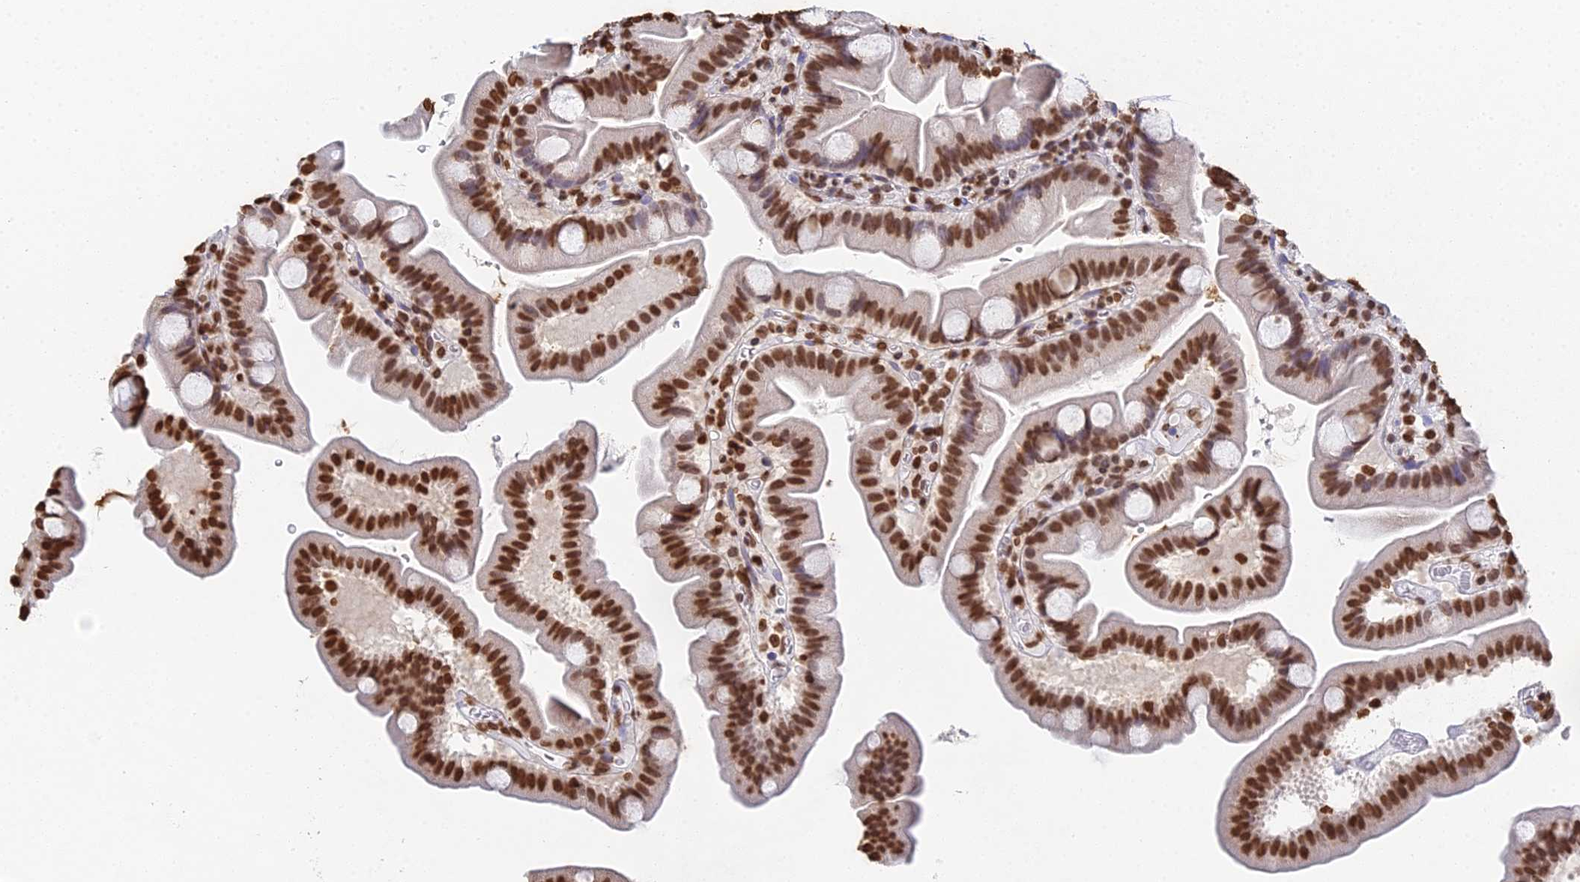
{"staining": {"intensity": "strong", "quantity": ">75%", "location": "nuclear"}, "tissue": "small intestine", "cell_type": "Glandular cells", "image_type": "normal", "snomed": [{"axis": "morphology", "description": "Normal tissue, NOS"}, {"axis": "topography", "description": "Small intestine"}], "caption": "Strong nuclear positivity is identified in approximately >75% of glandular cells in normal small intestine. (DAB IHC, brown staining for protein, blue staining for nuclei).", "gene": "GBP3", "patient": {"sex": "female", "age": 68}}